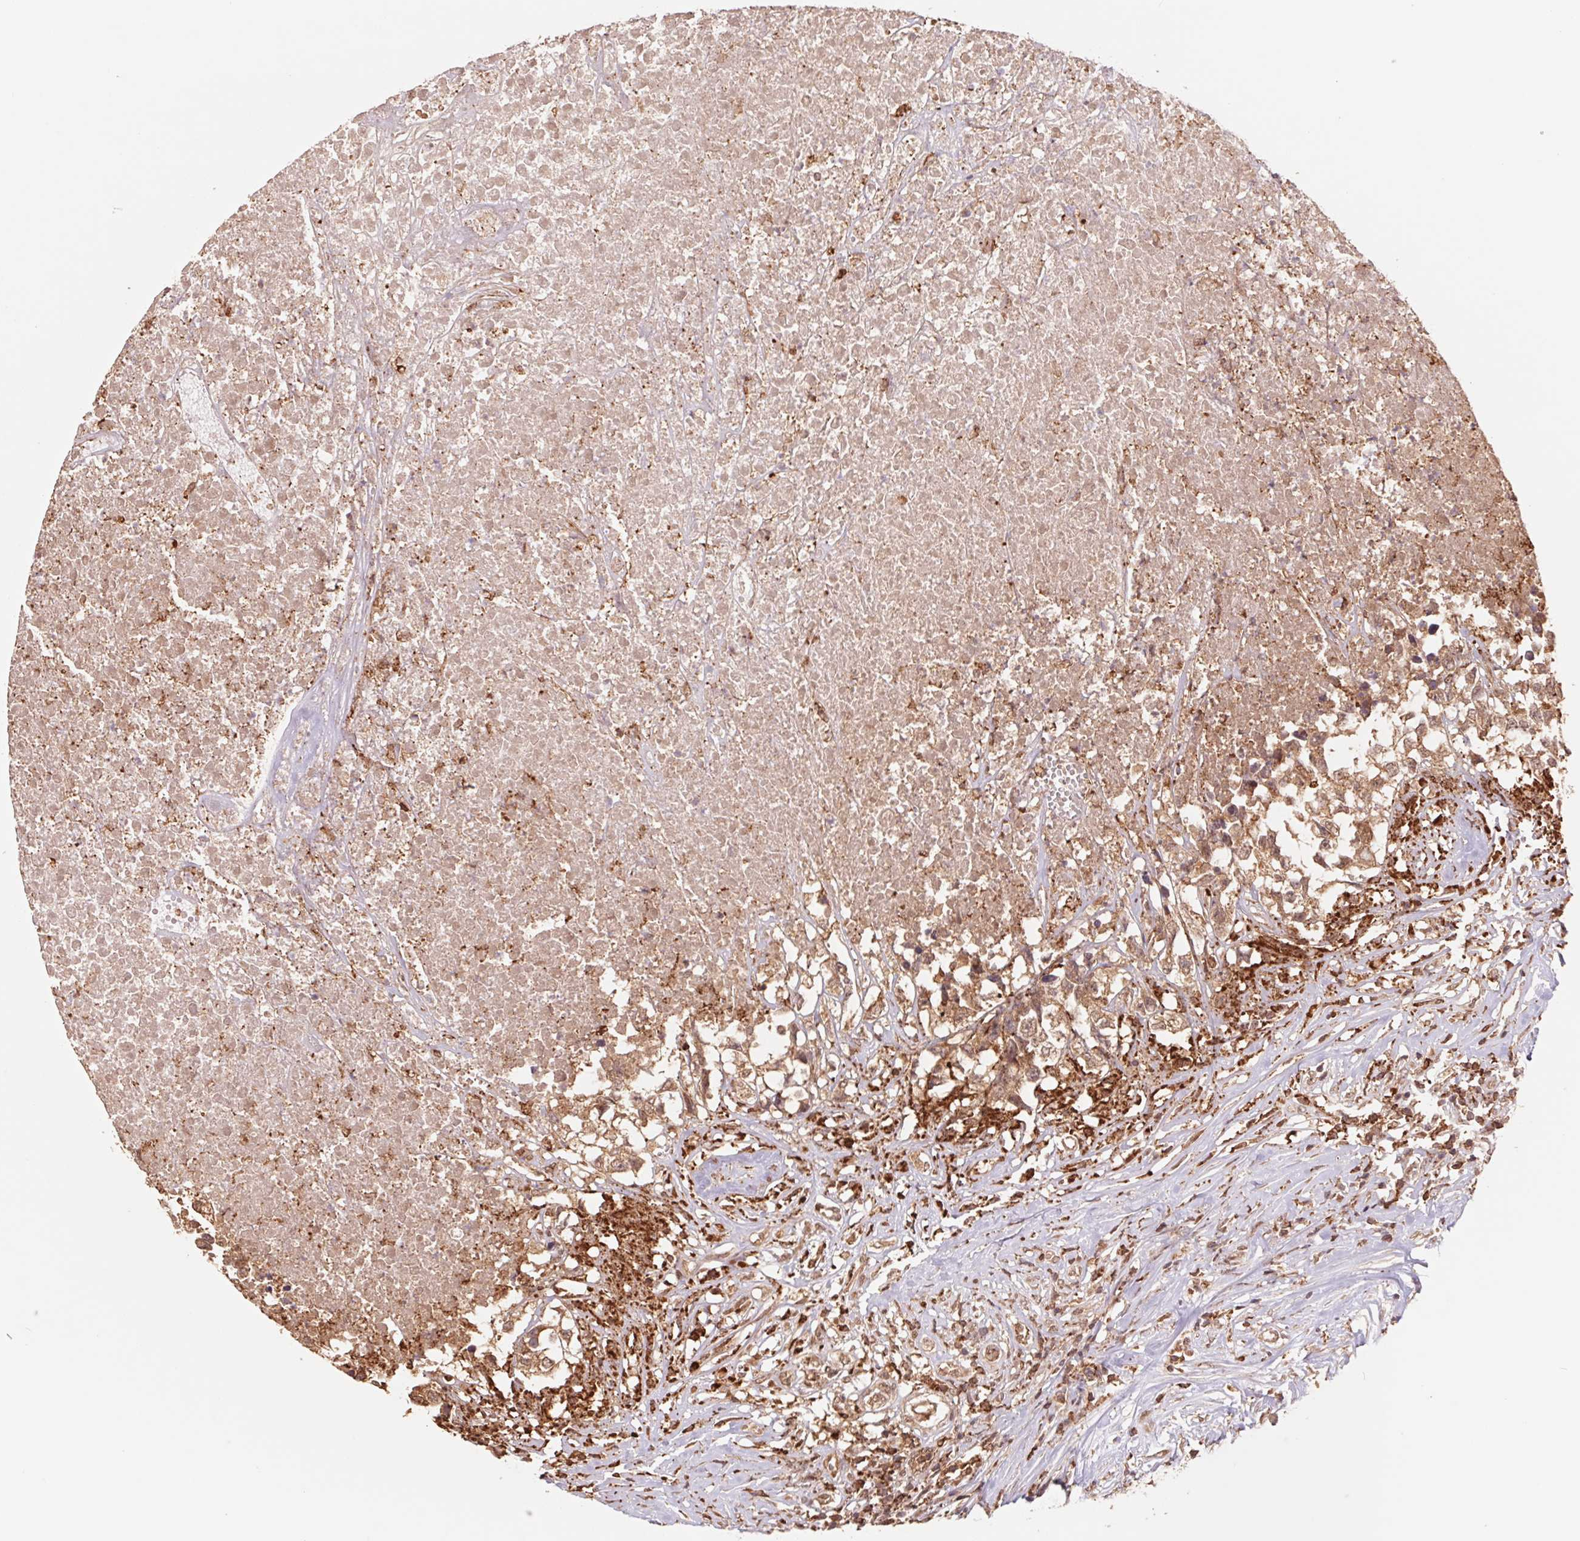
{"staining": {"intensity": "moderate", "quantity": ">75%", "location": "cytoplasmic/membranous"}, "tissue": "testis cancer", "cell_type": "Tumor cells", "image_type": "cancer", "snomed": [{"axis": "morphology", "description": "Carcinoma, Embryonal, NOS"}, {"axis": "topography", "description": "Testis"}], "caption": "A micrograph of human embryonal carcinoma (testis) stained for a protein reveals moderate cytoplasmic/membranous brown staining in tumor cells.", "gene": "URM1", "patient": {"sex": "male", "age": 83}}